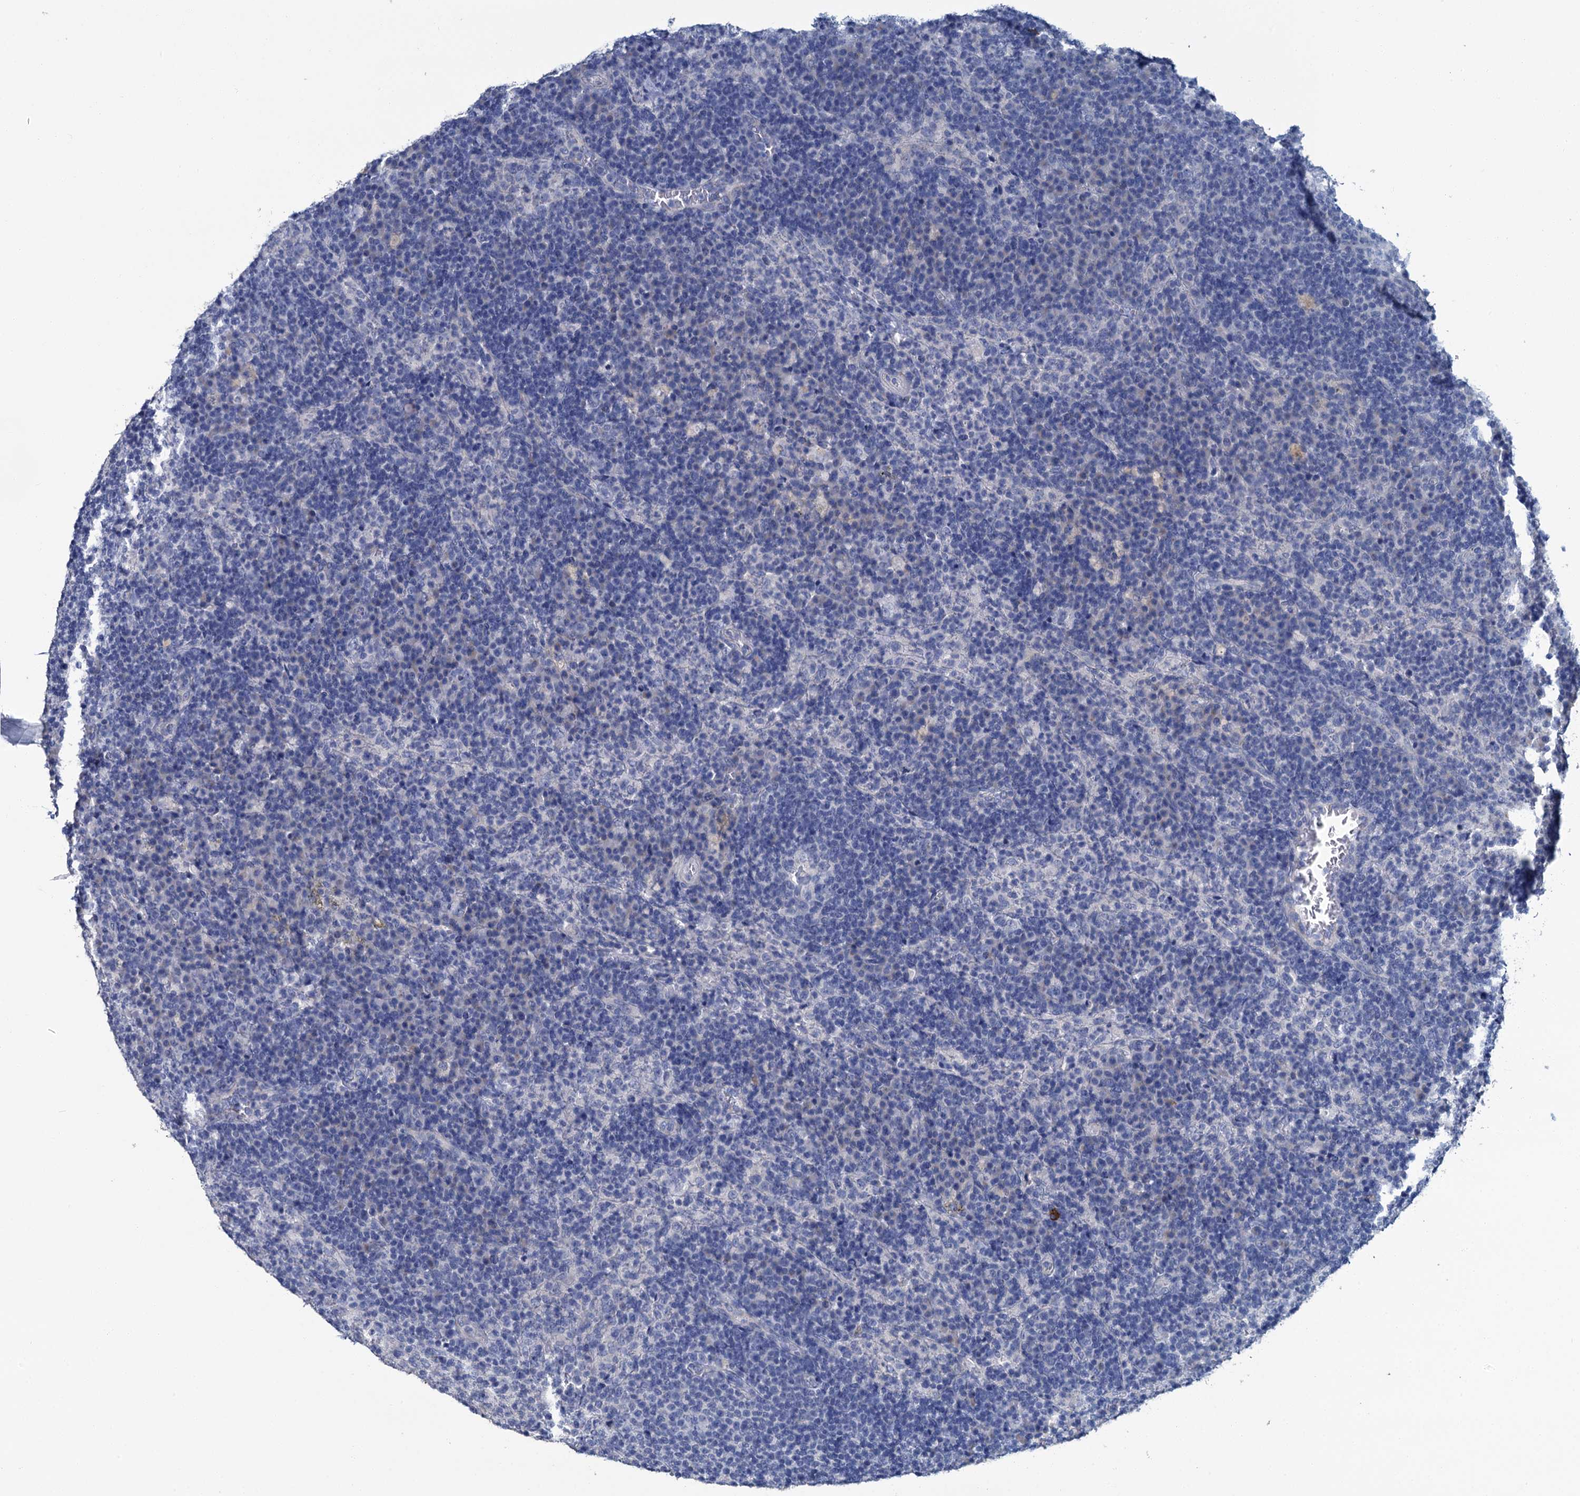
{"staining": {"intensity": "negative", "quantity": "none", "location": "none"}, "tissue": "lymph node", "cell_type": "Germinal center cells", "image_type": "normal", "snomed": [{"axis": "morphology", "description": "Normal tissue, NOS"}, {"axis": "topography", "description": "Lymph node"}], "caption": "Immunohistochemistry histopathology image of benign lymph node: lymph node stained with DAB (3,3'-diaminobenzidine) displays no significant protein staining in germinal center cells. (DAB immunohistochemistry, high magnification).", "gene": "SNCB", "patient": {"sex": "female", "age": 70}}